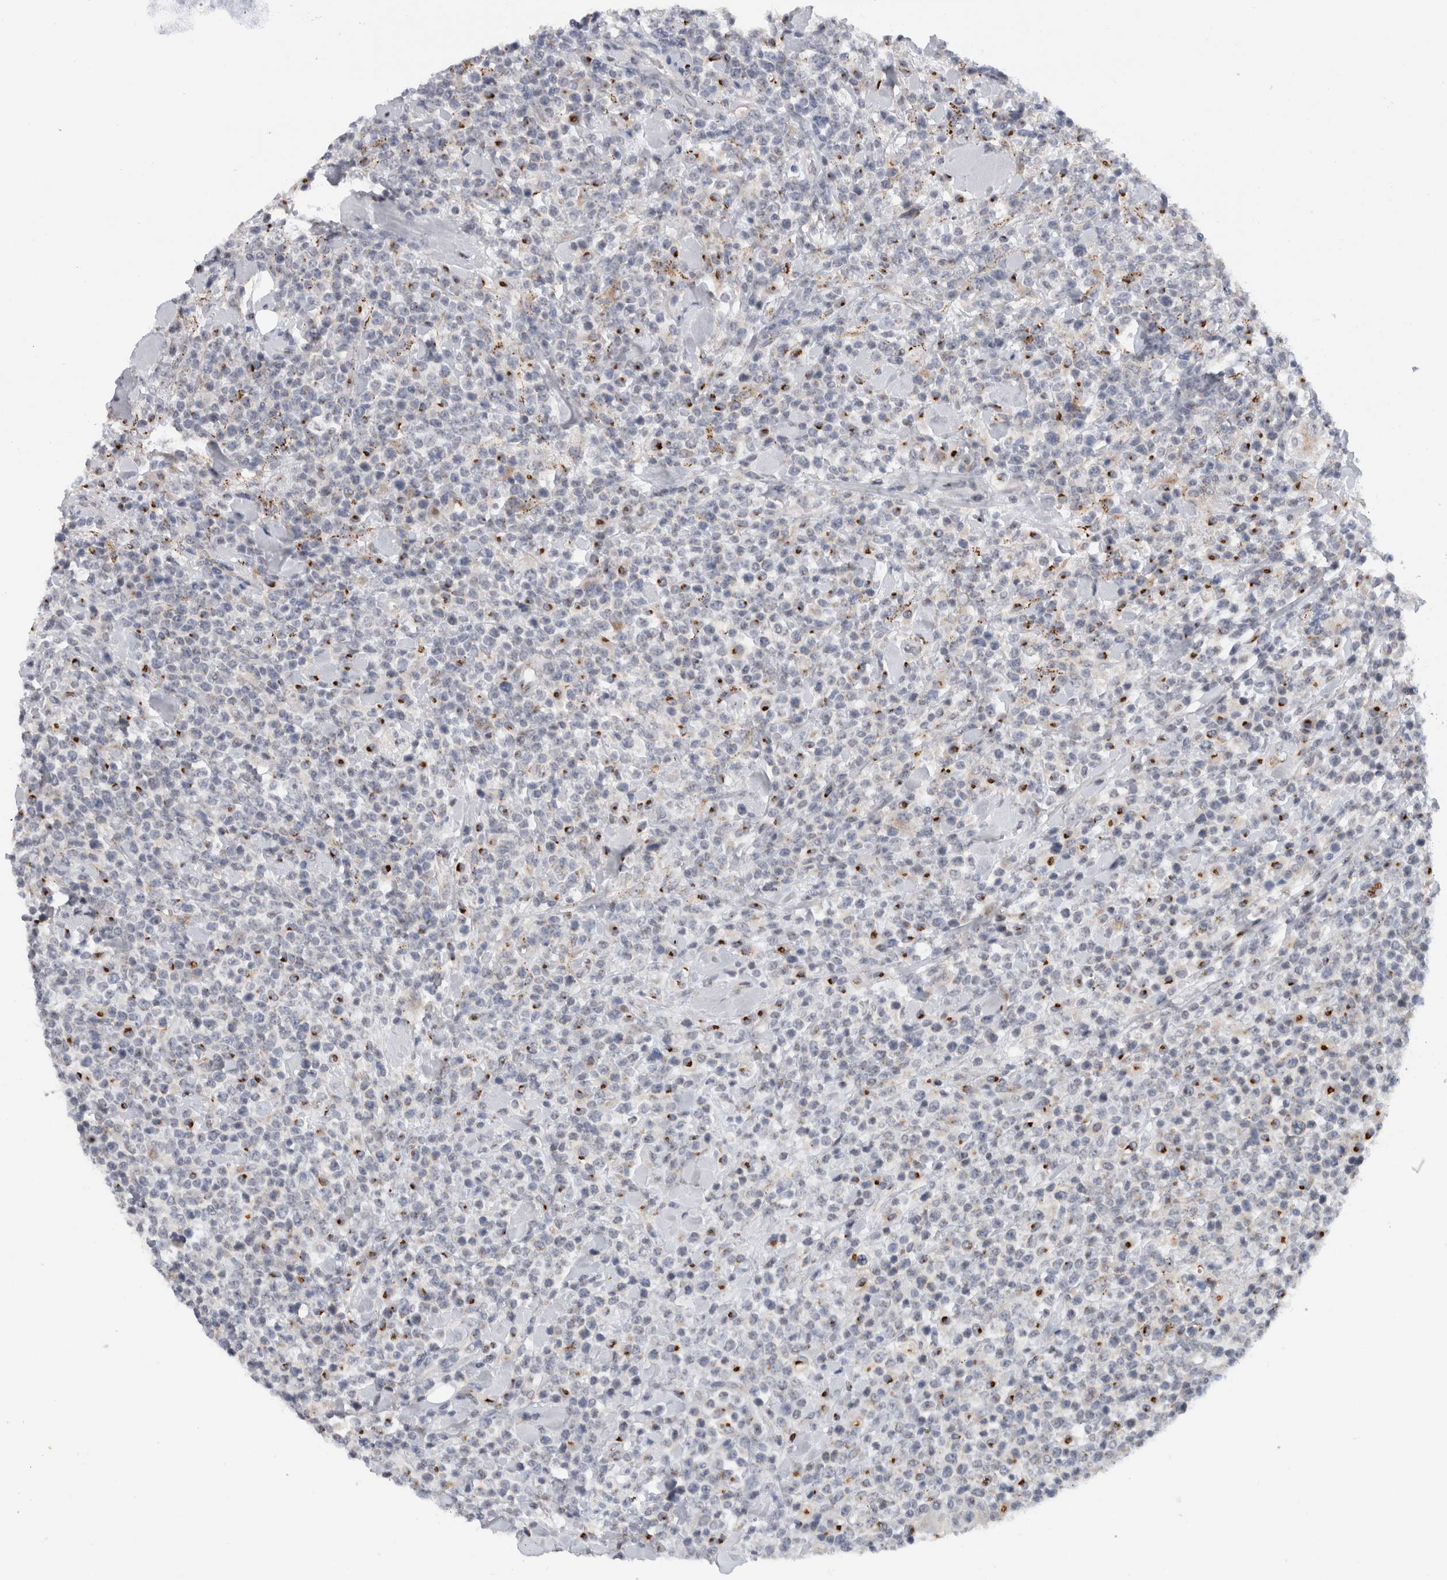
{"staining": {"intensity": "strong", "quantity": "25%-75%", "location": "cytoplasmic/membranous"}, "tissue": "lymphoma", "cell_type": "Tumor cells", "image_type": "cancer", "snomed": [{"axis": "morphology", "description": "Malignant lymphoma, non-Hodgkin's type, High grade"}, {"axis": "topography", "description": "Colon"}], "caption": "This image shows immunohistochemistry (IHC) staining of lymphoma, with high strong cytoplasmic/membranous positivity in approximately 25%-75% of tumor cells.", "gene": "MGAT1", "patient": {"sex": "female", "age": 53}}